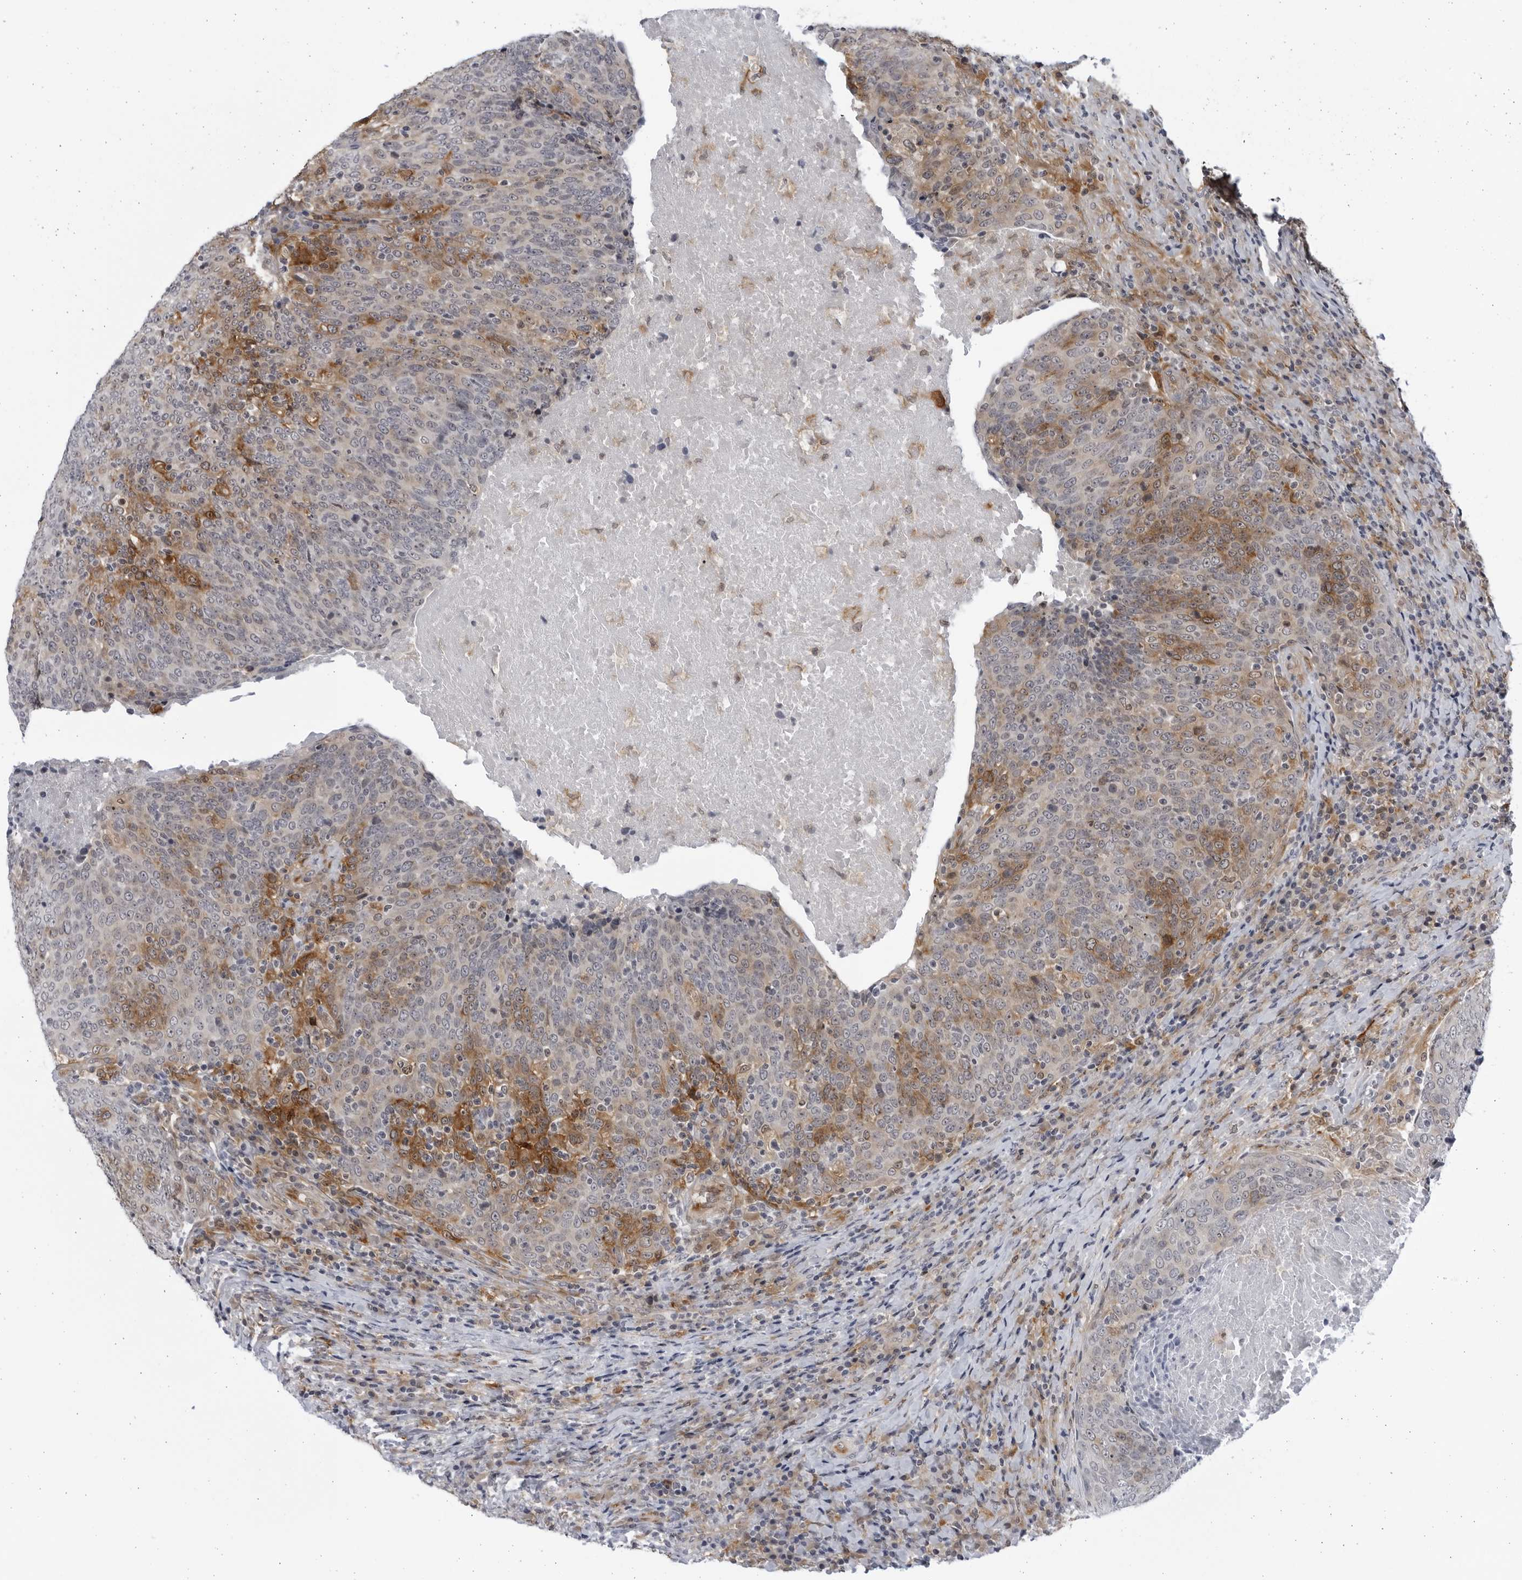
{"staining": {"intensity": "moderate", "quantity": "<25%", "location": "cytoplasmic/membranous"}, "tissue": "head and neck cancer", "cell_type": "Tumor cells", "image_type": "cancer", "snomed": [{"axis": "morphology", "description": "Squamous cell carcinoma, NOS"}, {"axis": "morphology", "description": "Squamous cell carcinoma, metastatic, NOS"}, {"axis": "topography", "description": "Lymph node"}, {"axis": "topography", "description": "Head-Neck"}], "caption": "Brown immunohistochemical staining in human head and neck cancer (squamous cell carcinoma) shows moderate cytoplasmic/membranous expression in about <25% of tumor cells. The staining was performed using DAB, with brown indicating positive protein expression. Nuclei are stained blue with hematoxylin.", "gene": "BMP2K", "patient": {"sex": "male", "age": 62}}